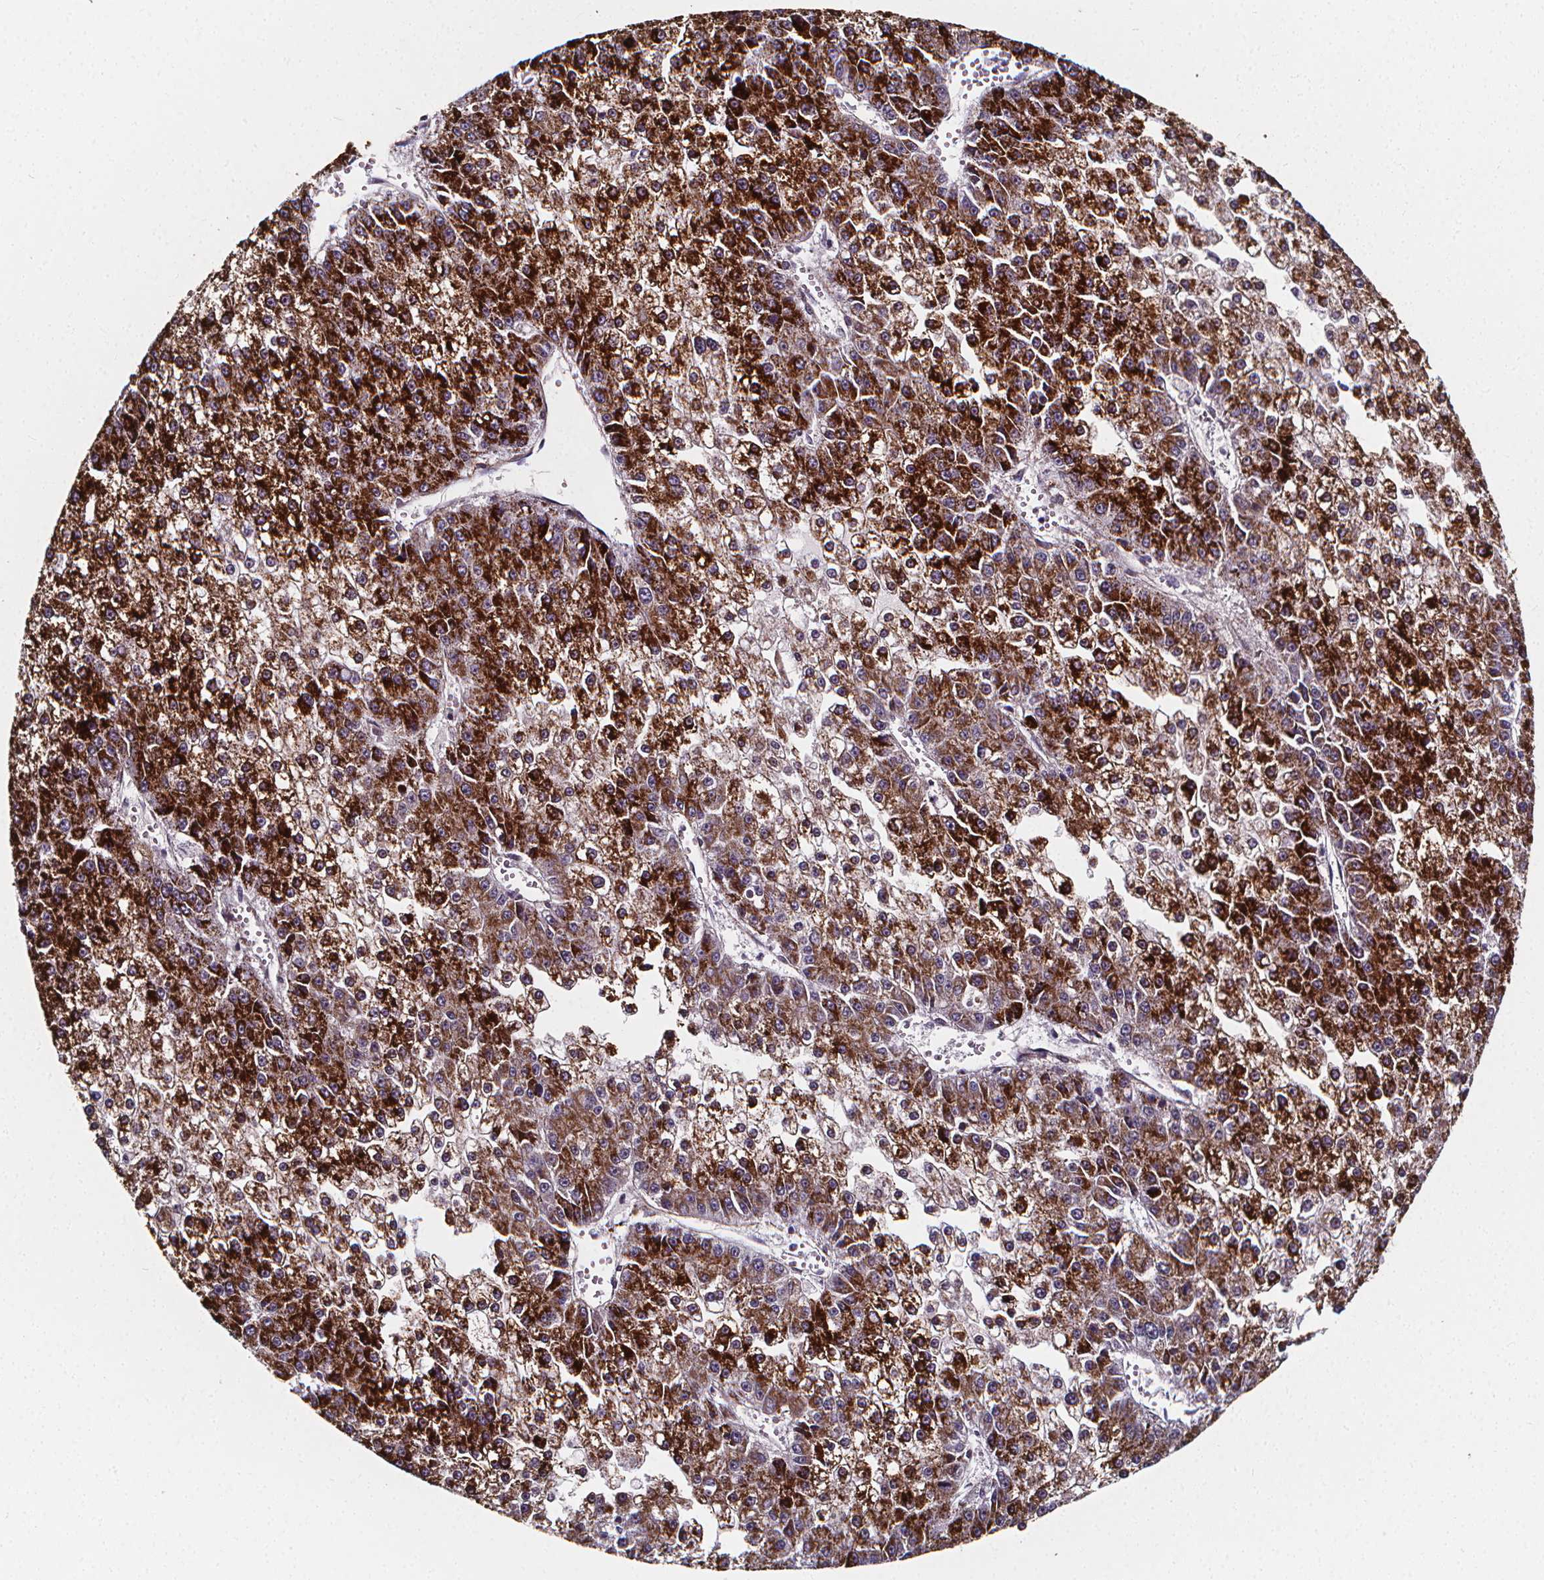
{"staining": {"intensity": "strong", "quantity": ">75%", "location": "cytoplasmic/membranous"}, "tissue": "liver cancer", "cell_type": "Tumor cells", "image_type": "cancer", "snomed": [{"axis": "morphology", "description": "Carcinoma, Hepatocellular, NOS"}, {"axis": "topography", "description": "Liver"}], "caption": "Immunohistochemistry (DAB) staining of human liver hepatocellular carcinoma reveals strong cytoplasmic/membranous protein staining in about >75% of tumor cells. The protein of interest is stained brown, and the nuclei are stained in blue (DAB IHC with brightfield microscopy, high magnification).", "gene": "AEBP1", "patient": {"sex": "female", "age": 73}}